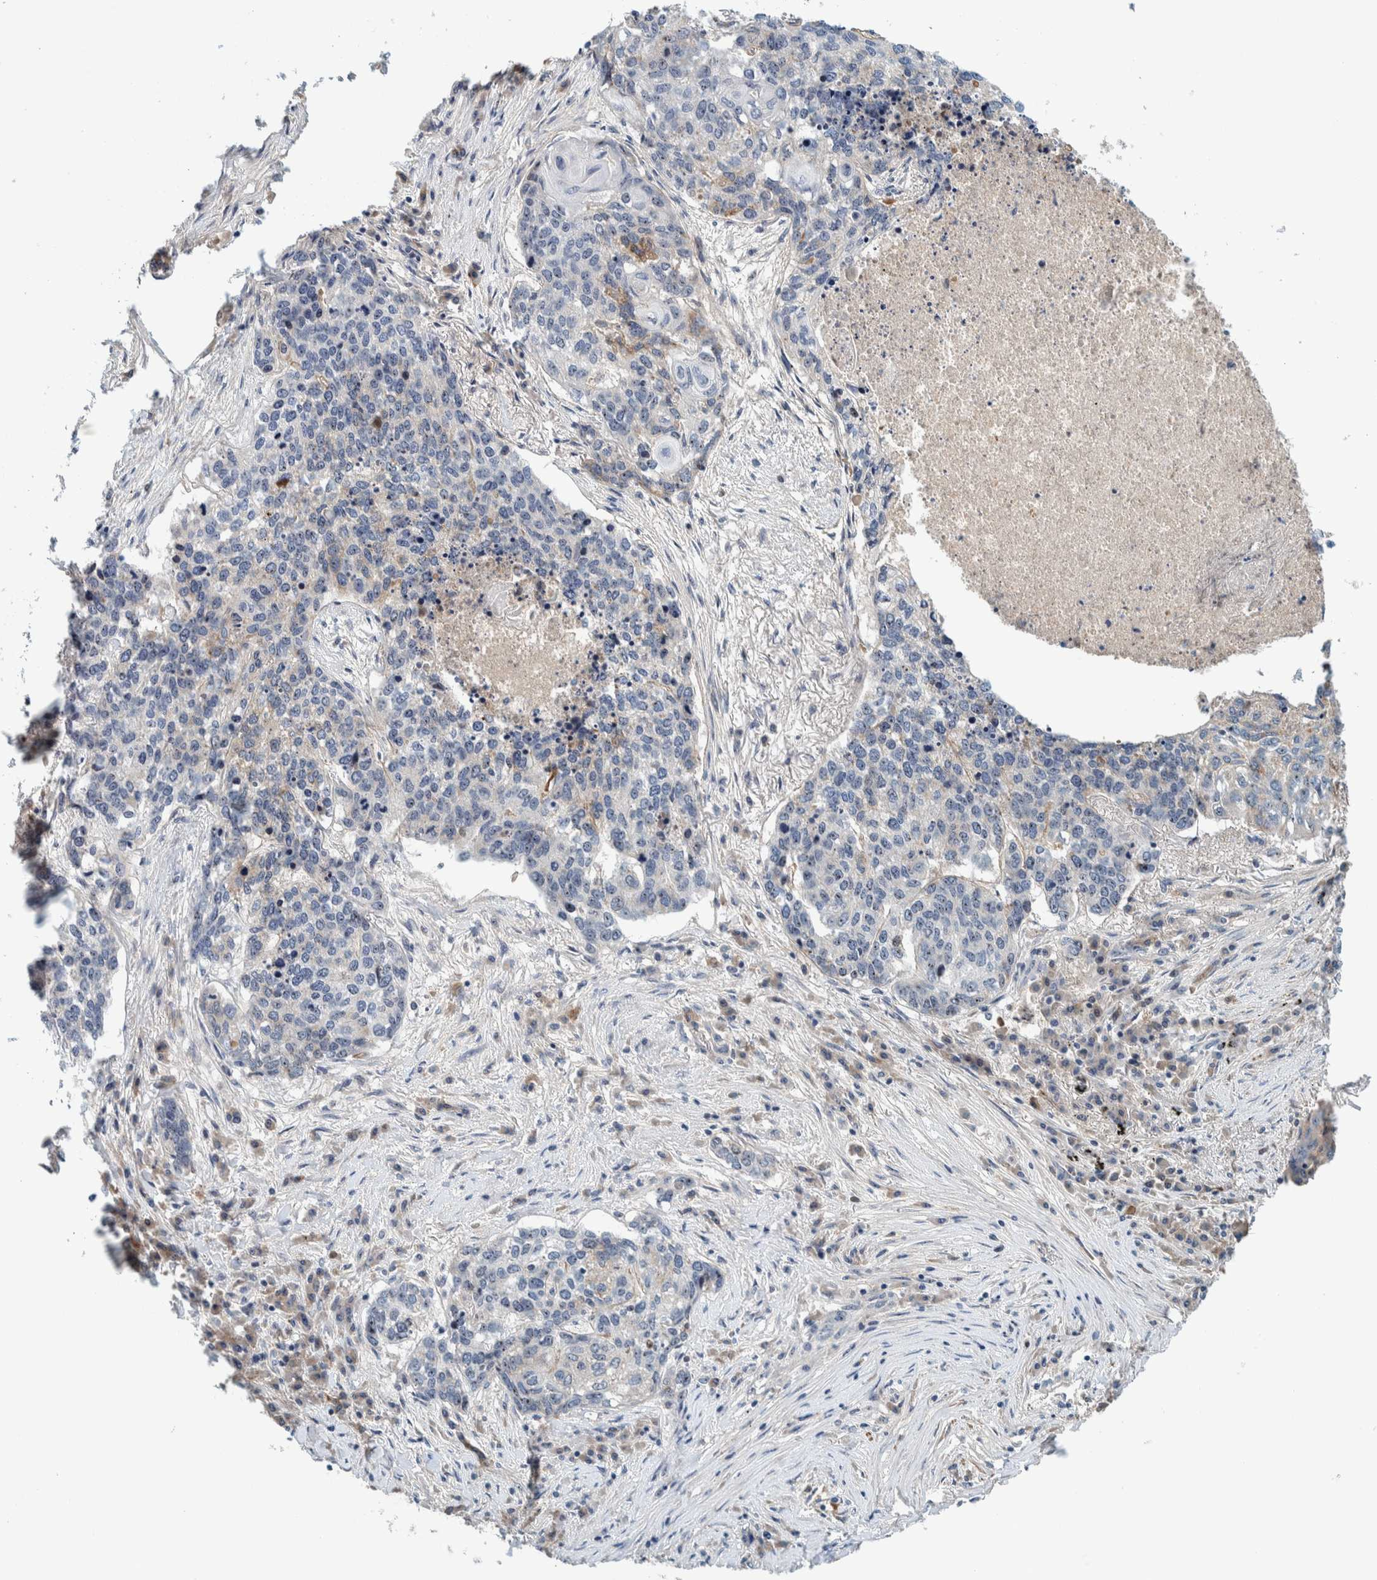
{"staining": {"intensity": "negative", "quantity": "none", "location": "none"}, "tissue": "lung cancer", "cell_type": "Tumor cells", "image_type": "cancer", "snomed": [{"axis": "morphology", "description": "Squamous cell carcinoma, NOS"}, {"axis": "topography", "description": "Lung"}], "caption": "This is an immunohistochemistry (IHC) photomicrograph of human lung cancer (squamous cell carcinoma). There is no expression in tumor cells.", "gene": "NOL11", "patient": {"sex": "female", "age": 63}}